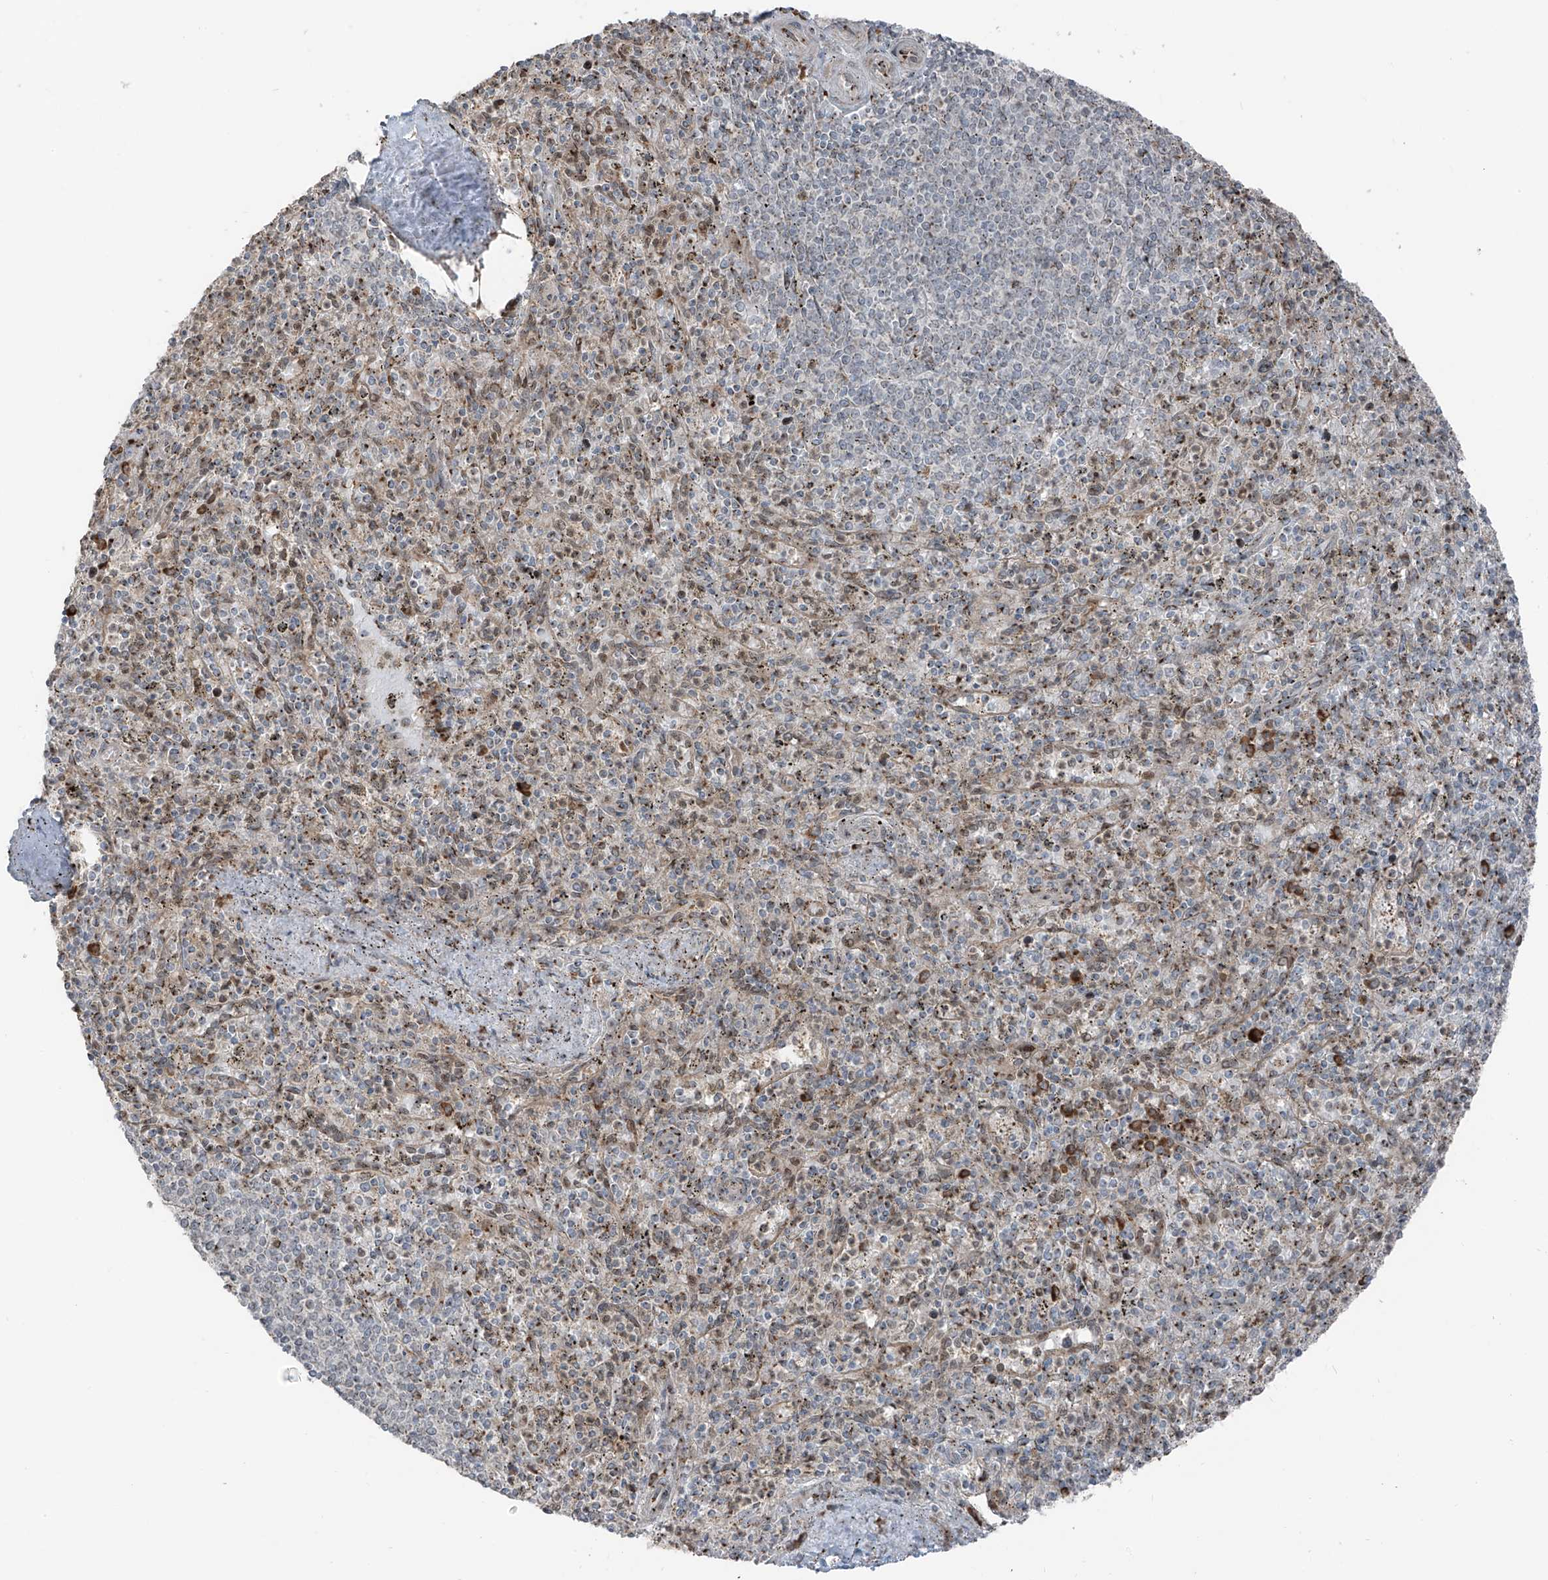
{"staining": {"intensity": "weak", "quantity": "25%-75%", "location": "cytoplasmic/membranous"}, "tissue": "spleen", "cell_type": "Cells in red pulp", "image_type": "normal", "snomed": [{"axis": "morphology", "description": "Normal tissue, NOS"}, {"axis": "topography", "description": "Spleen"}], "caption": "Cells in red pulp show low levels of weak cytoplasmic/membranous staining in approximately 25%-75% of cells in unremarkable human spleen. (brown staining indicates protein expression, while blue staining denotes nuclei).", "gene": "ERLEC1", "patient": {"sex": "male", "age": 72}}